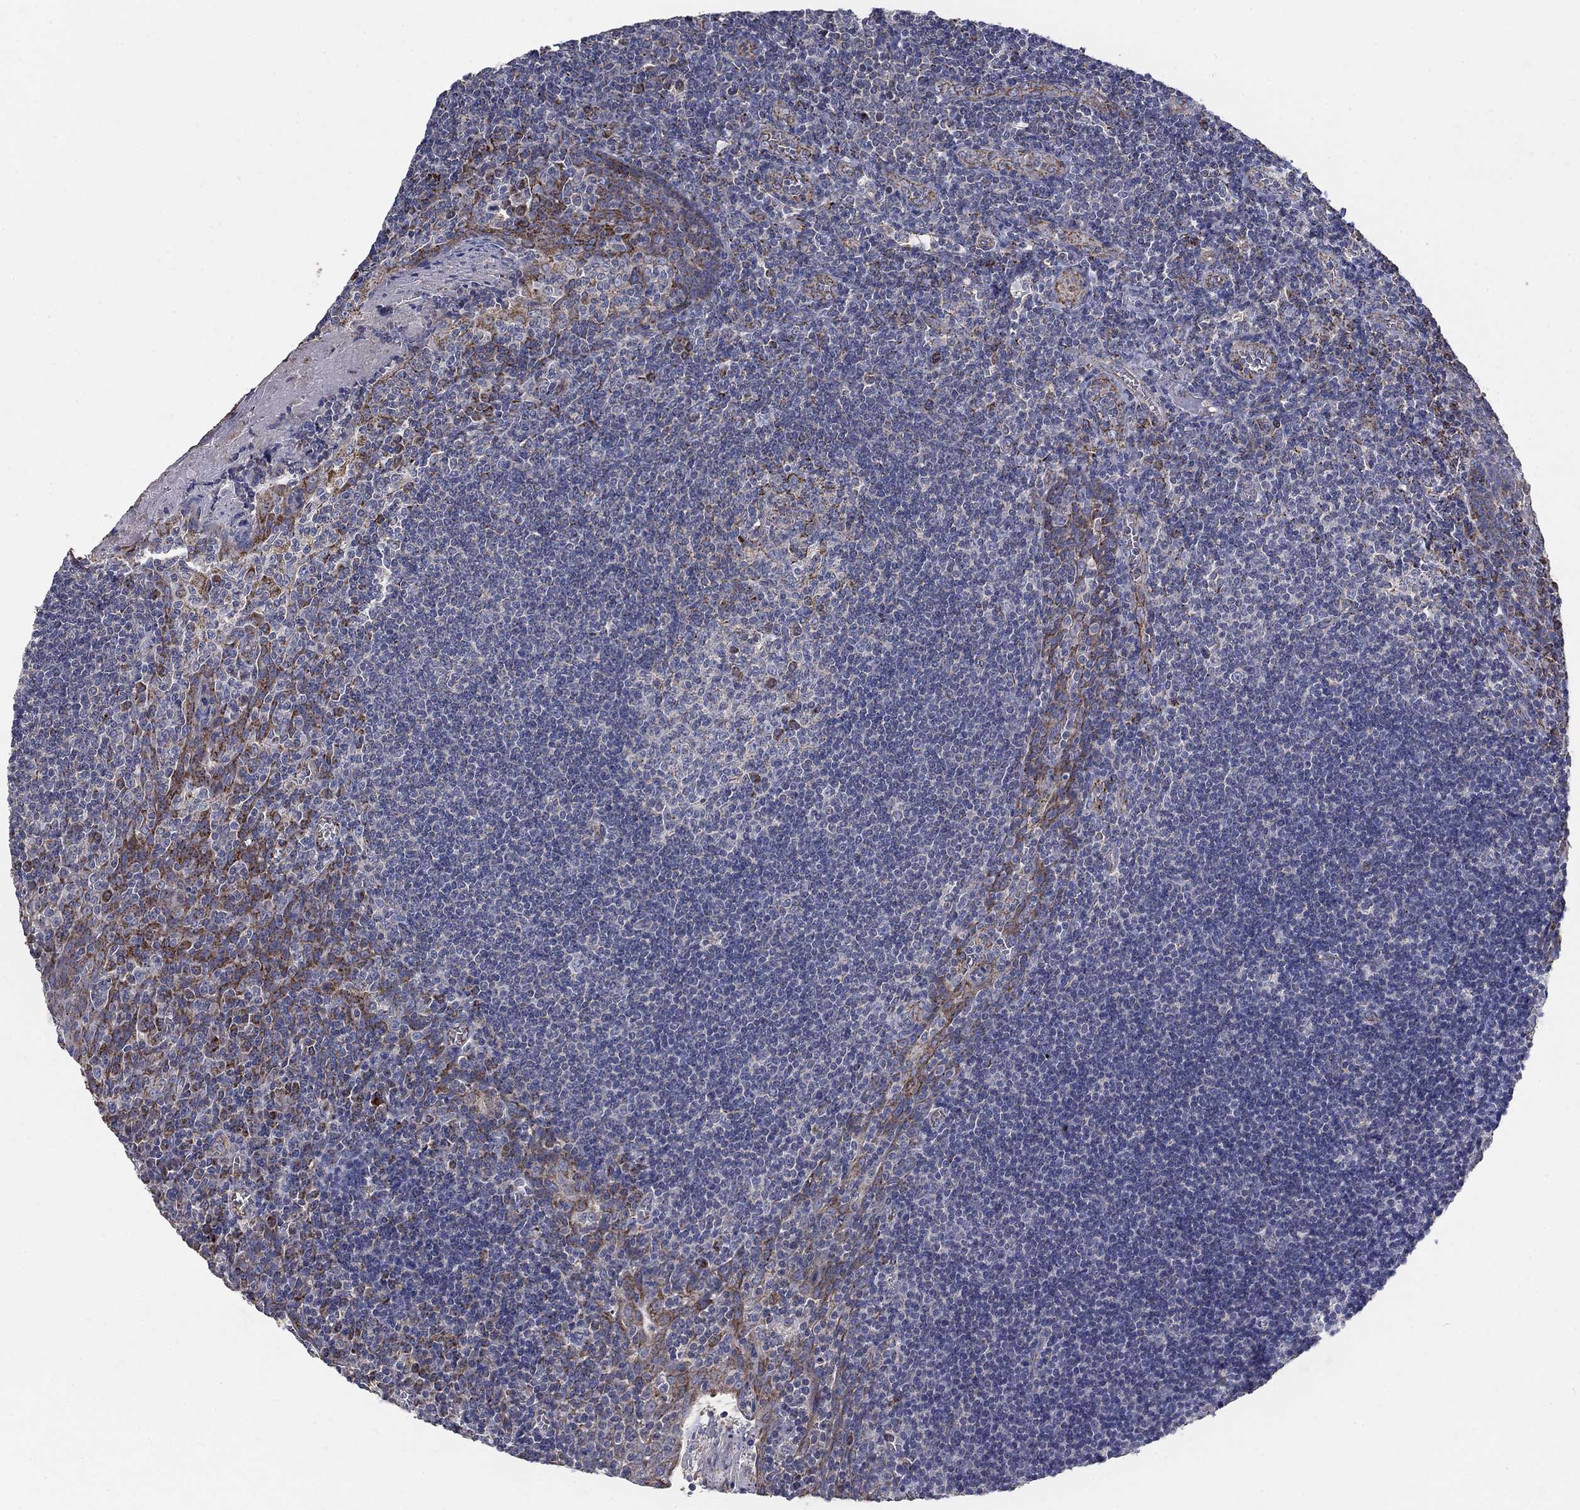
{"staining": {"intensity": "strong", "quantity": "<25%", "location": "cytoplasmic/membranous"}, "tissue": "tonsil", "cell_type": "Germinal center cells", "image_type": "normal", "snomed": [{"axis": "morphology", "description": "Normal tissue, NOS"}, {"axis": "morphology", "description": "Inflammation, NOS"}, {"axis": "topography", "description": "Tonsil"}], "caption": "Brown immunohistochemical staining in normal human tonsil exhibits strong cytoplasmic/membranous expression in about <25% of germinal center cells. (IHC, brightfield microscopy, high magnification).", "gene": "PNPLA2", "patient": {"sex": "female", "age": 31}}